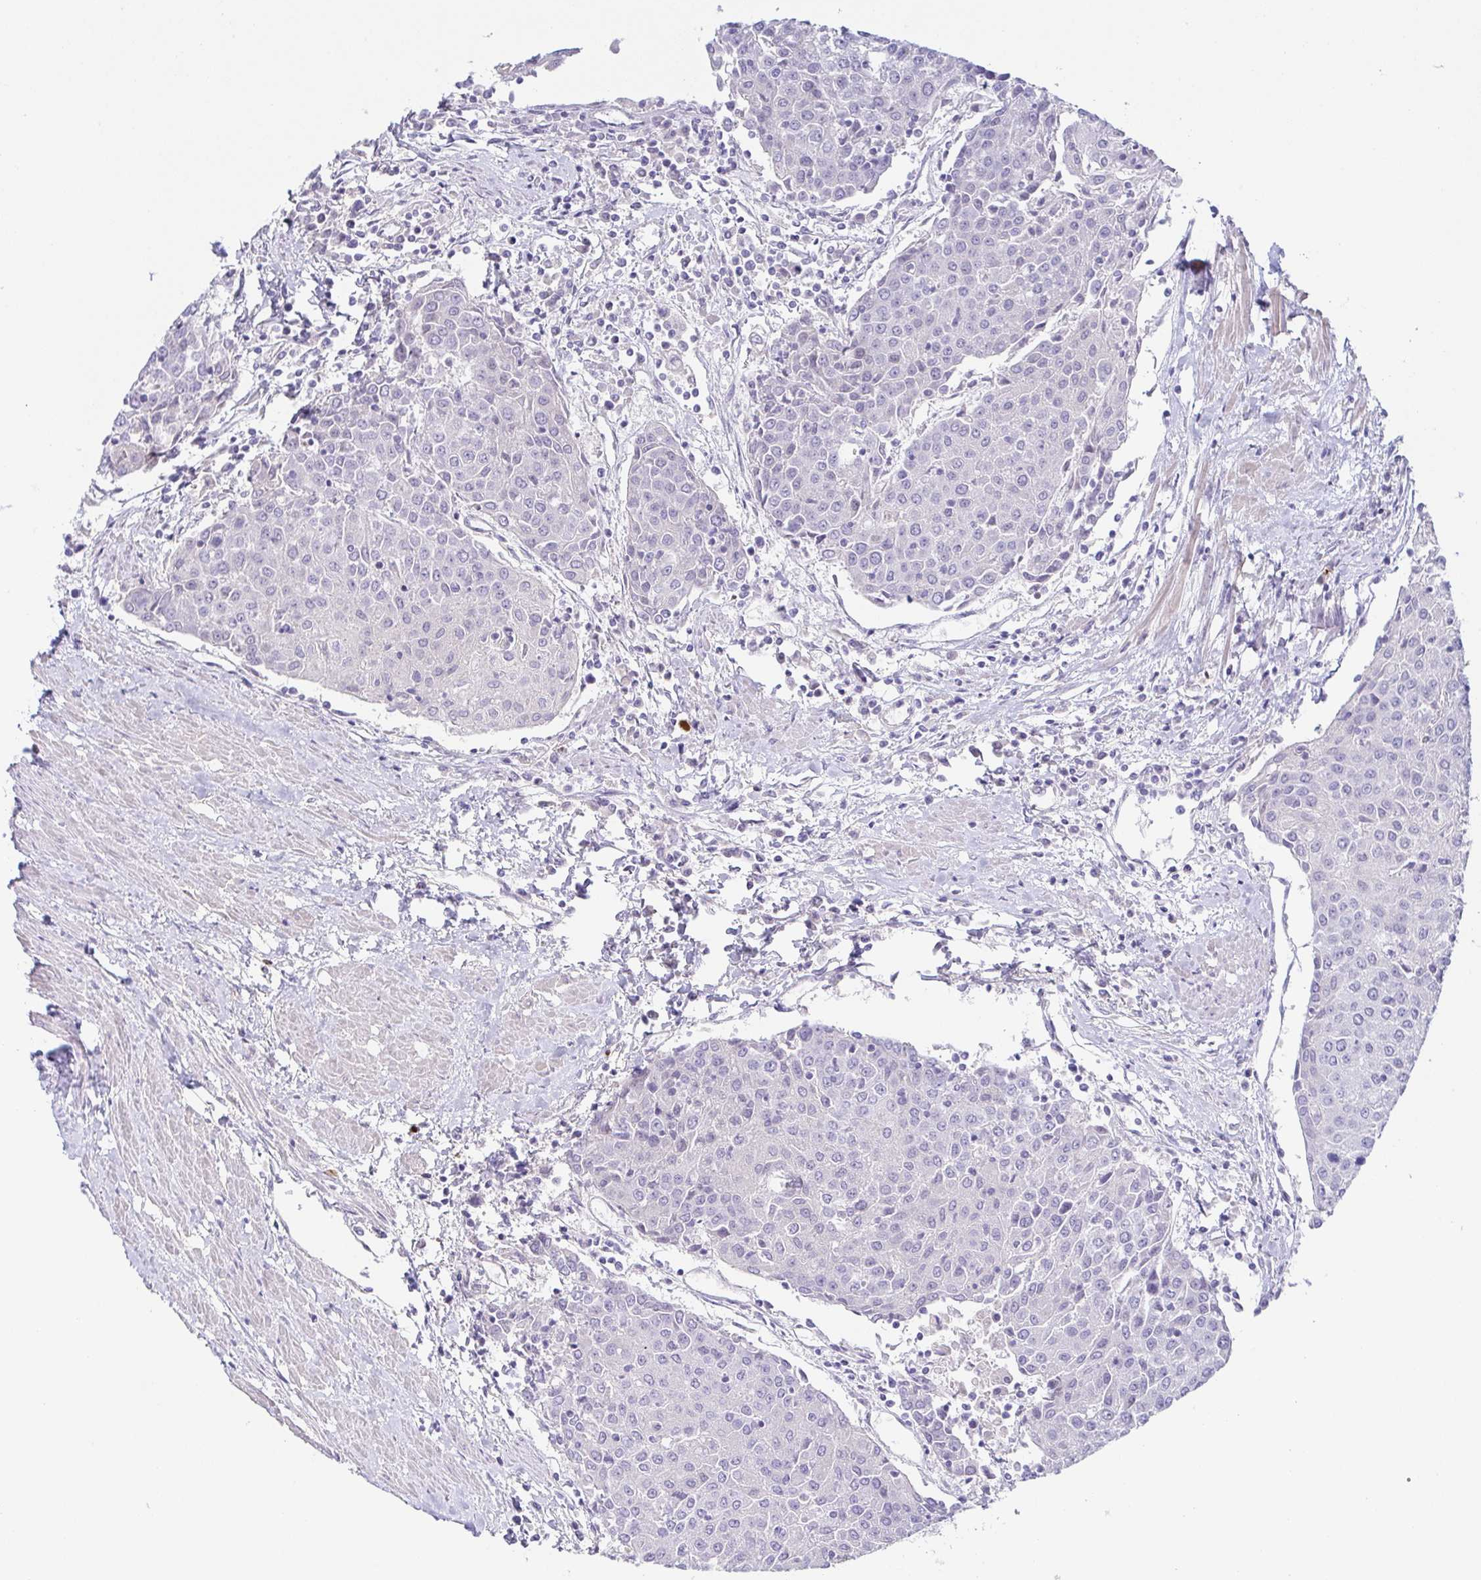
{"staining": {"intensity": "negative", "quantity": "none", "location": "none"}, "tissue": "urothelial cancer", "cell_type": "Tumor cells", "image_type": "cancer", "snomed": [{"axis": "morphology", "description": "Urothelial carcinoma, High grade"}, {"axis": "topography", "description": "Urinary bladder"}], "caption": "A photomicrograph of urothelial cancer stained for a protein reveals no brown staining in tumor cells. The staining is performed using DAB brown chromogen with nuclei counter-stained in using hematoxylin.", "gene": "COL17A1", "patient": {"sex": "female", "age": 85}}